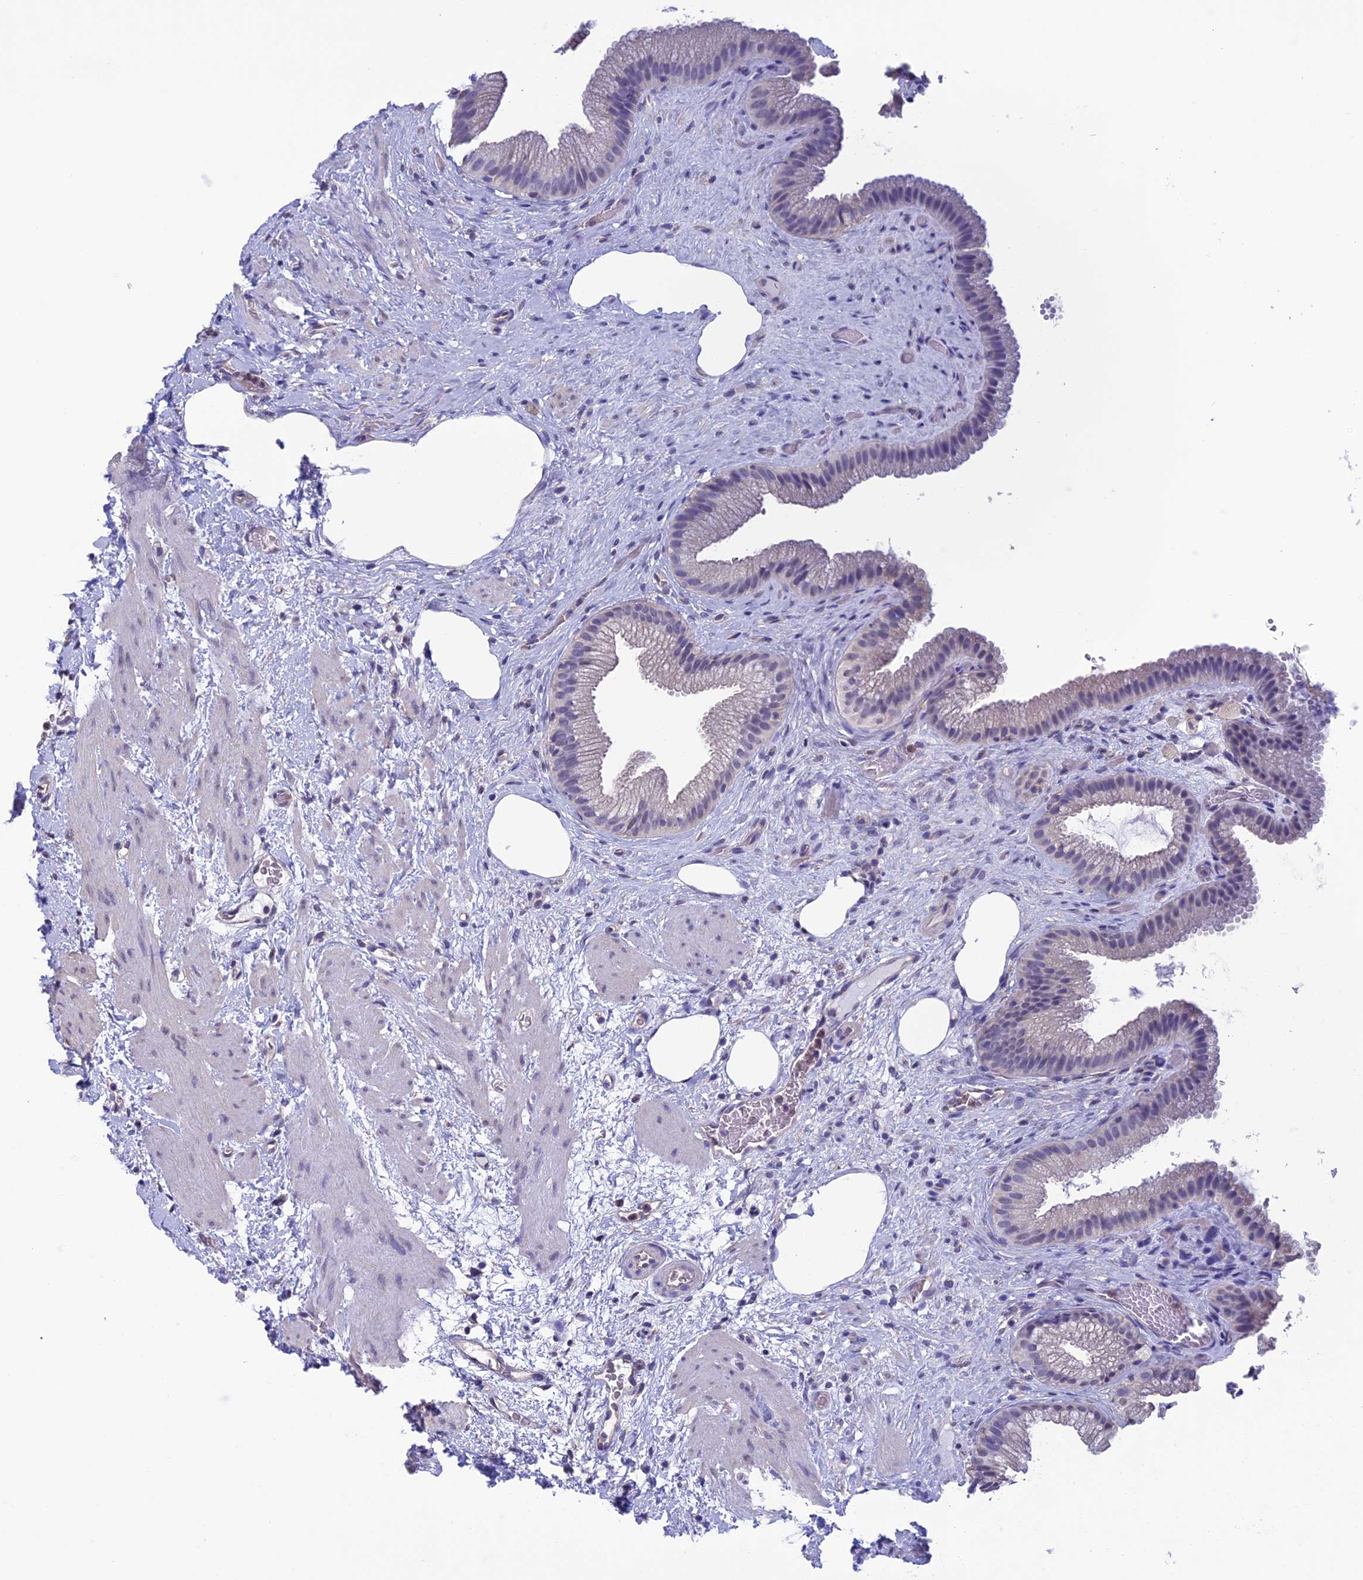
{"staining": {"intensity": "weak", "quantity": "<25%", "location": "cytoplasmic/membranous,nuclear"}, "tissue": "gallbladder", "cell_type": "Glandular cells", "image_type": "normal", "snomed": [{"axis": "morphology", "description": "Normal tissue, NOS"}, {"axis": "morphology", "description": "Inflammation, NOS"}, {"axis": "topography", "description": "Gallbladder"}], "caption": "Immunohistochemical staining of unremarkable gallbladder displays no significant positivity in glandular cells.", "gene": "SLC1A6", "patient": {"sex": "male", "age": 51}}